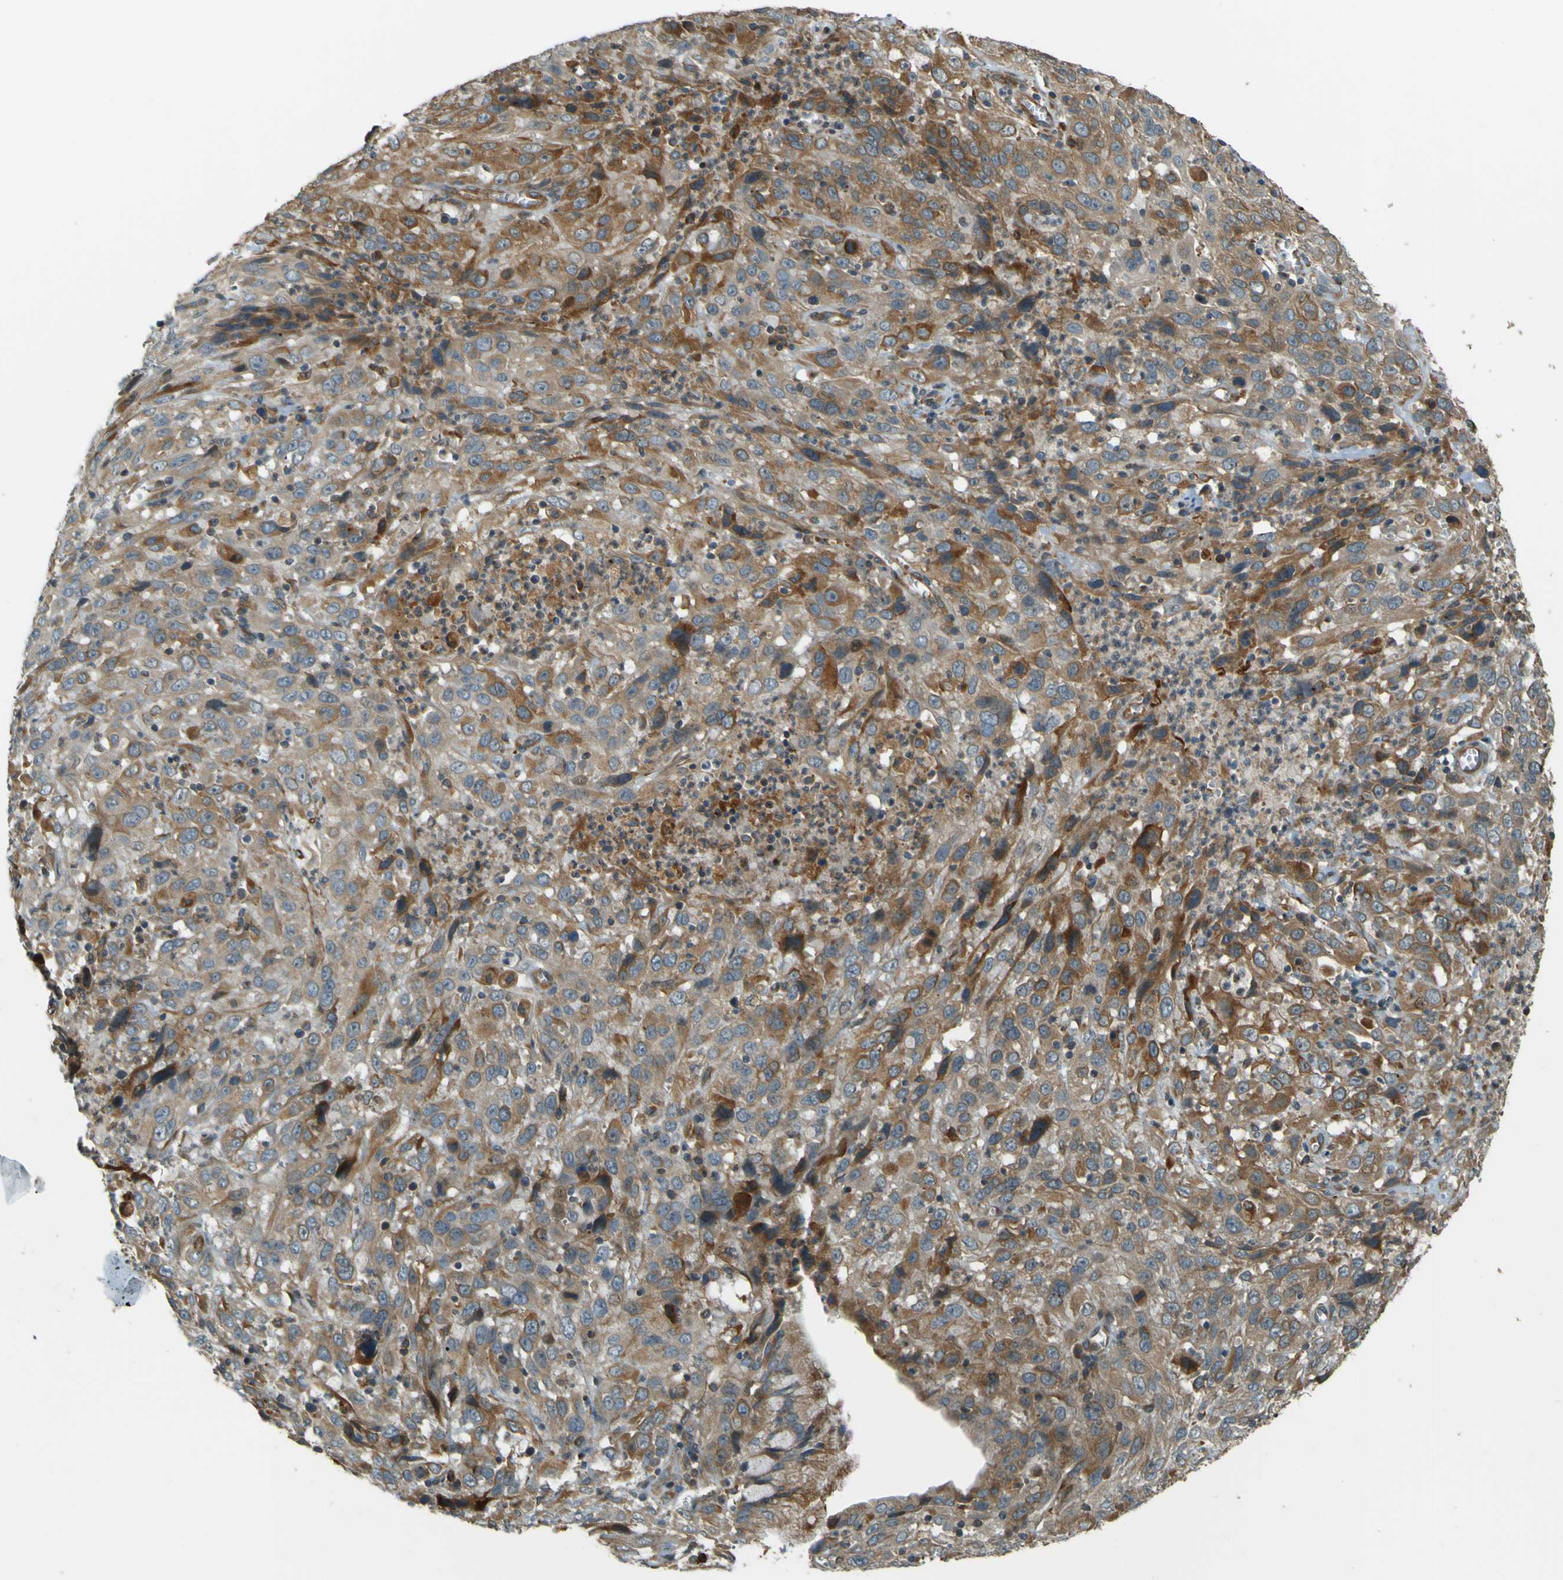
{"staining": {"intensity": "moderate", "quantity": ">75%", "location": "cytoplasmic/membranous"}, "tissue": "cervical cancer", "cell_type": "Tumor cells", "image_type": "cancer", "snomed": [{"axis": "morphology", "description": "Squamous cell carcinoma, NOS"}, {"axis": "topography", "description": "Cervix"}], "caption": "The image demonstrates staining of cervical squamous cell carcinoma, revealing moderate cytoplasmic/membranous protein expression (brown color) within tumor cells.", "gene": "LPCAT1", "patient": {"sex": "female", "age": 32}}